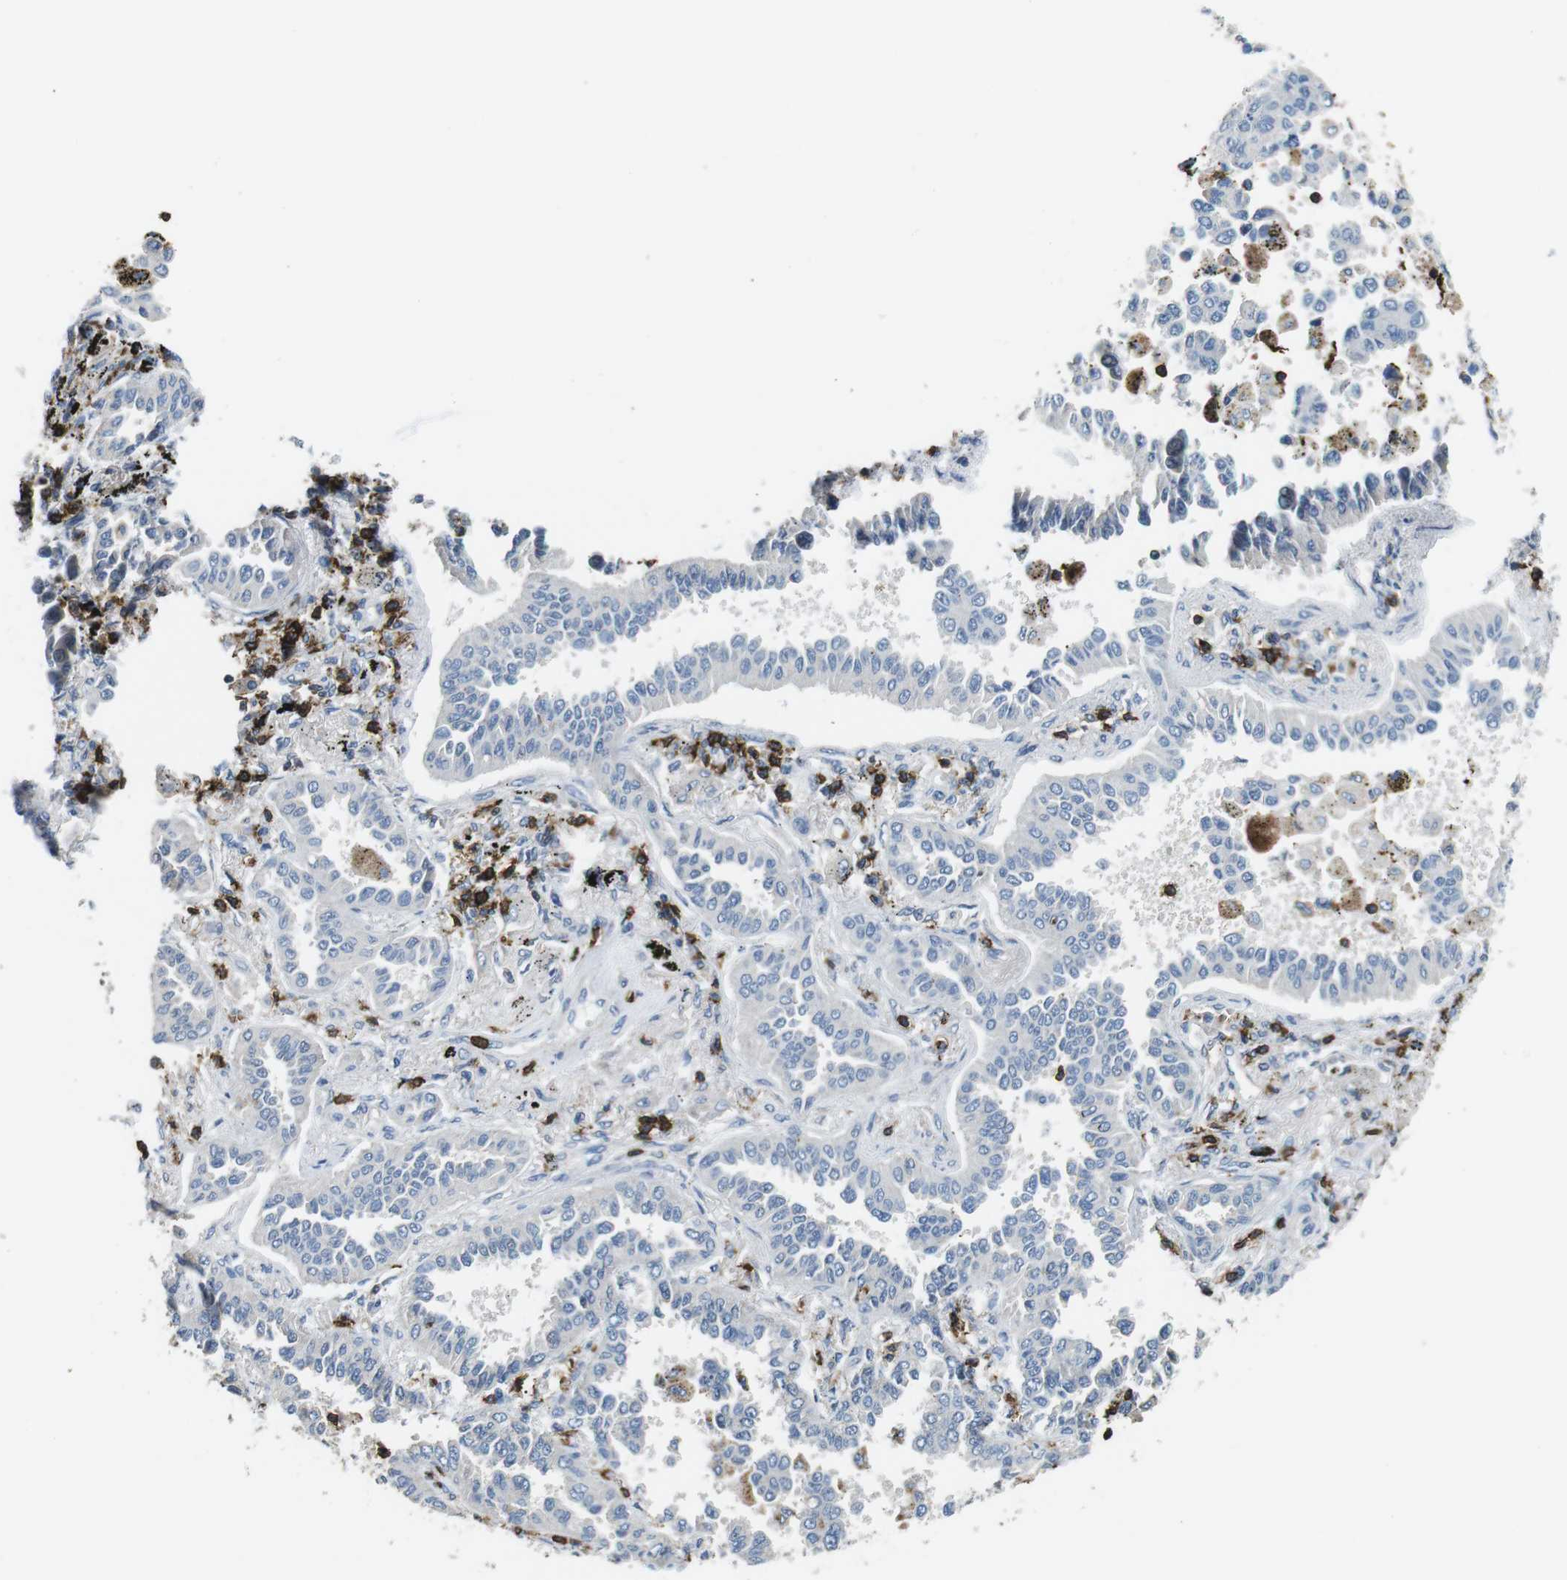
{"staining": {"intensity": "negative", "quantity": "none", "location": "none"}, "tissue": "lung cancer", "cell_type": "Tumor cells", "image_type": "cancer", "snomed": [{"axis": "morphology", "description": "Normal tissue, NOS"}, {"axis": "morphology", "description": "Adenocarcinoma, NOS"}, {"axis": "topography", "description": "Lung"}], "caption": "Histopathology image shows no protein staining in tumor cells of lung cancer tissue. (IHC, brightfield microscopy, high magnification).", "gene": "CD6", "patient": {"sex": "male", "age": 59}}